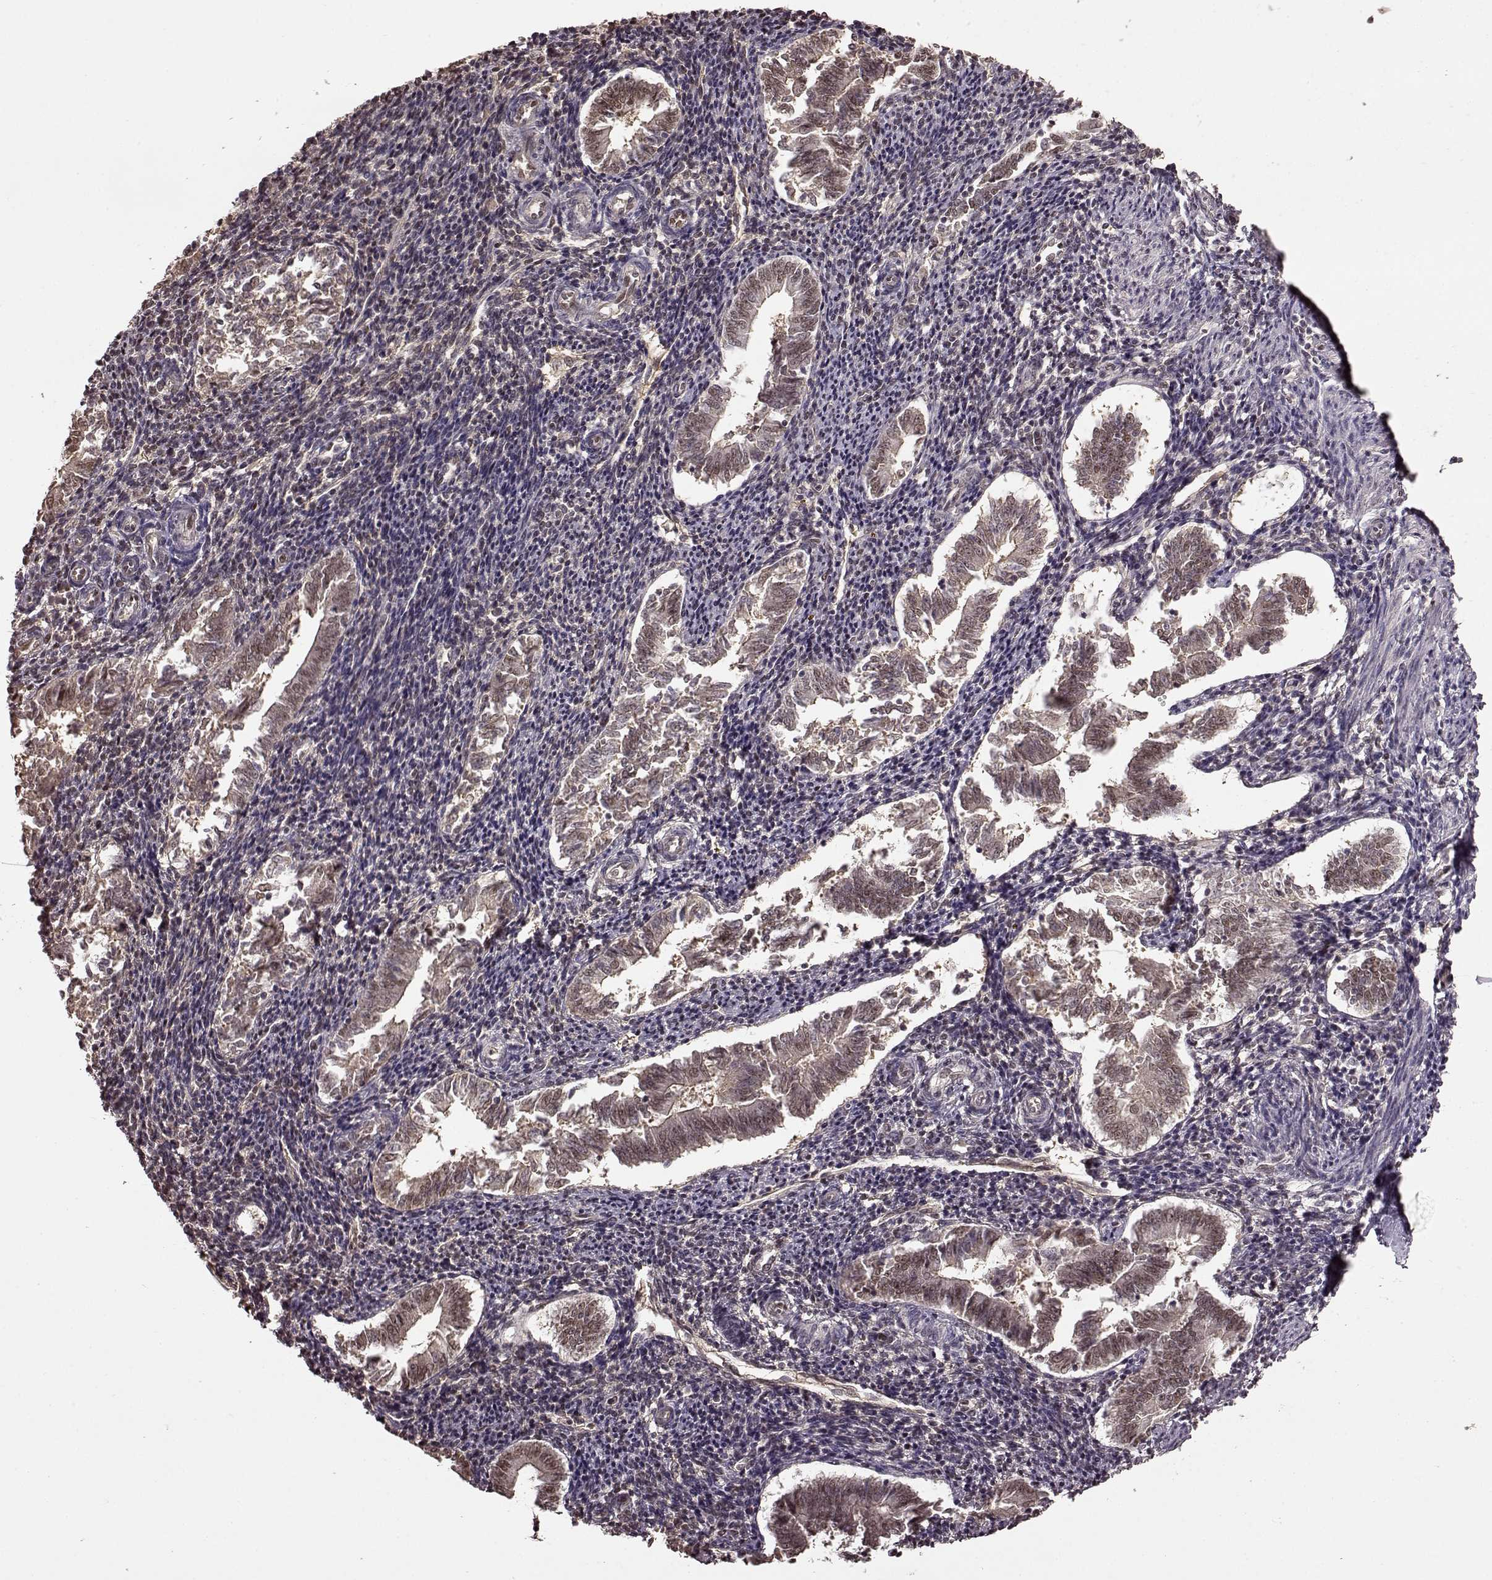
{"staining": {"intensity": "weak", "quantity": "25%-75%", "location": "nuclear"}, "tissue": "endometrium", "cell_type": "Cells in endometrial stroma", "image_type": "normal", "snomed": [{"axis": "morphology", "description": "Normal tissue, NOS"}, {"axis": "topography", "description": "Endometrium"}], "caption": "A brown stain shows weak nuclear staining of a protein in cells in endometrial stroma of normal endometrium. (Brightfield microscopy of DAB IHC at high magnification).", "gene": "FTO", "patient": {"sex": "female", "age": 25}}